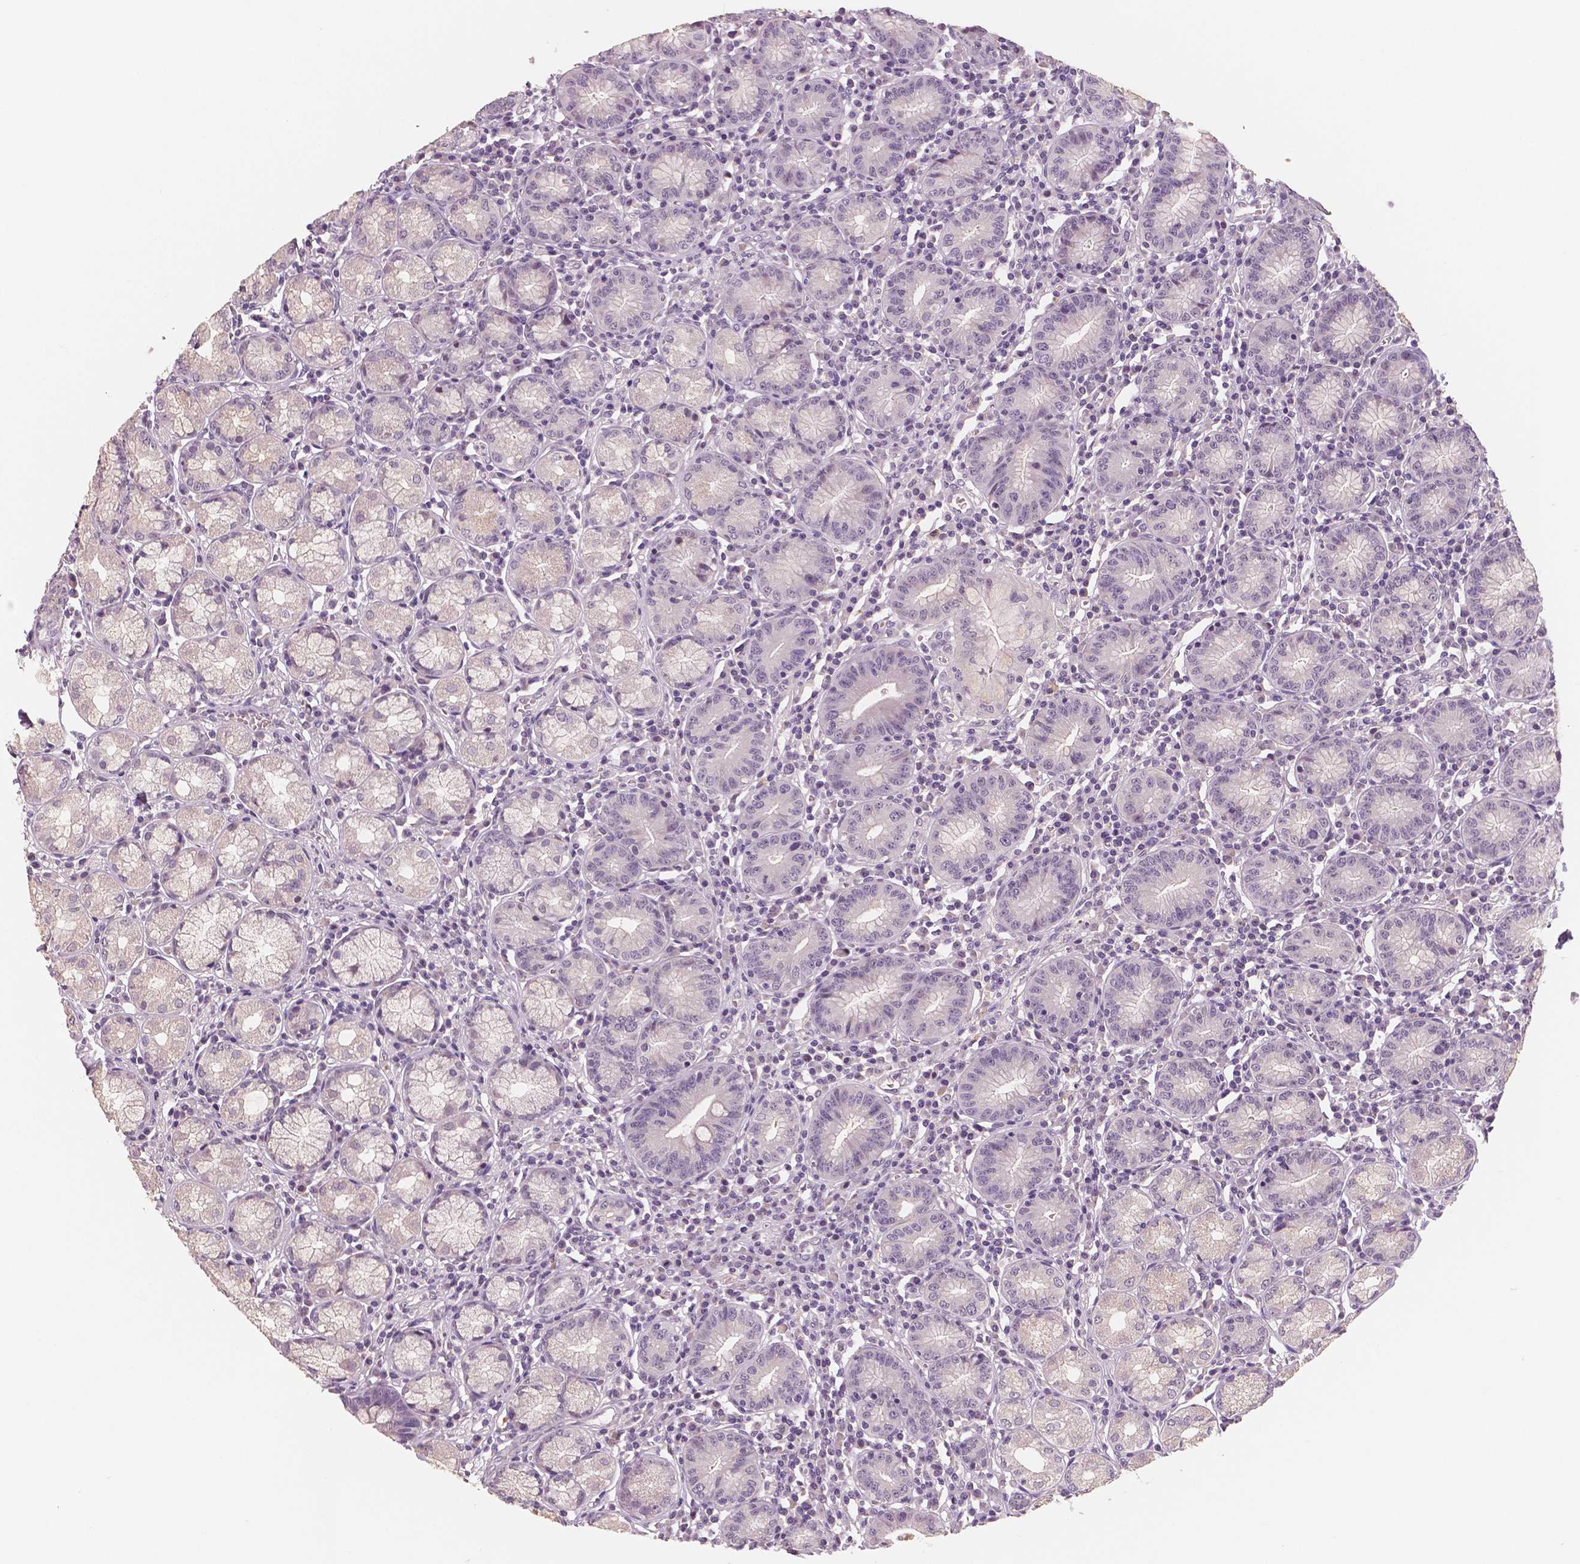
{"staining": {"intensity": "negative", "quantity": "none", "location": "none"}, "tissue": "stomach", "cell_type": "Glandular cells", "image_type": "normal", "snomed": [{"axis": "morphology", "description": "Normal tissue, NOS"}, {"axis": "topography", "description": "Stomach"}], "caption": "This is an immunohistochemistry histopathology image of benign human stomach. There is no staining in glandular cells.", "gene": "RNASE7", "patient": {"sex": "male", "age": 55}}